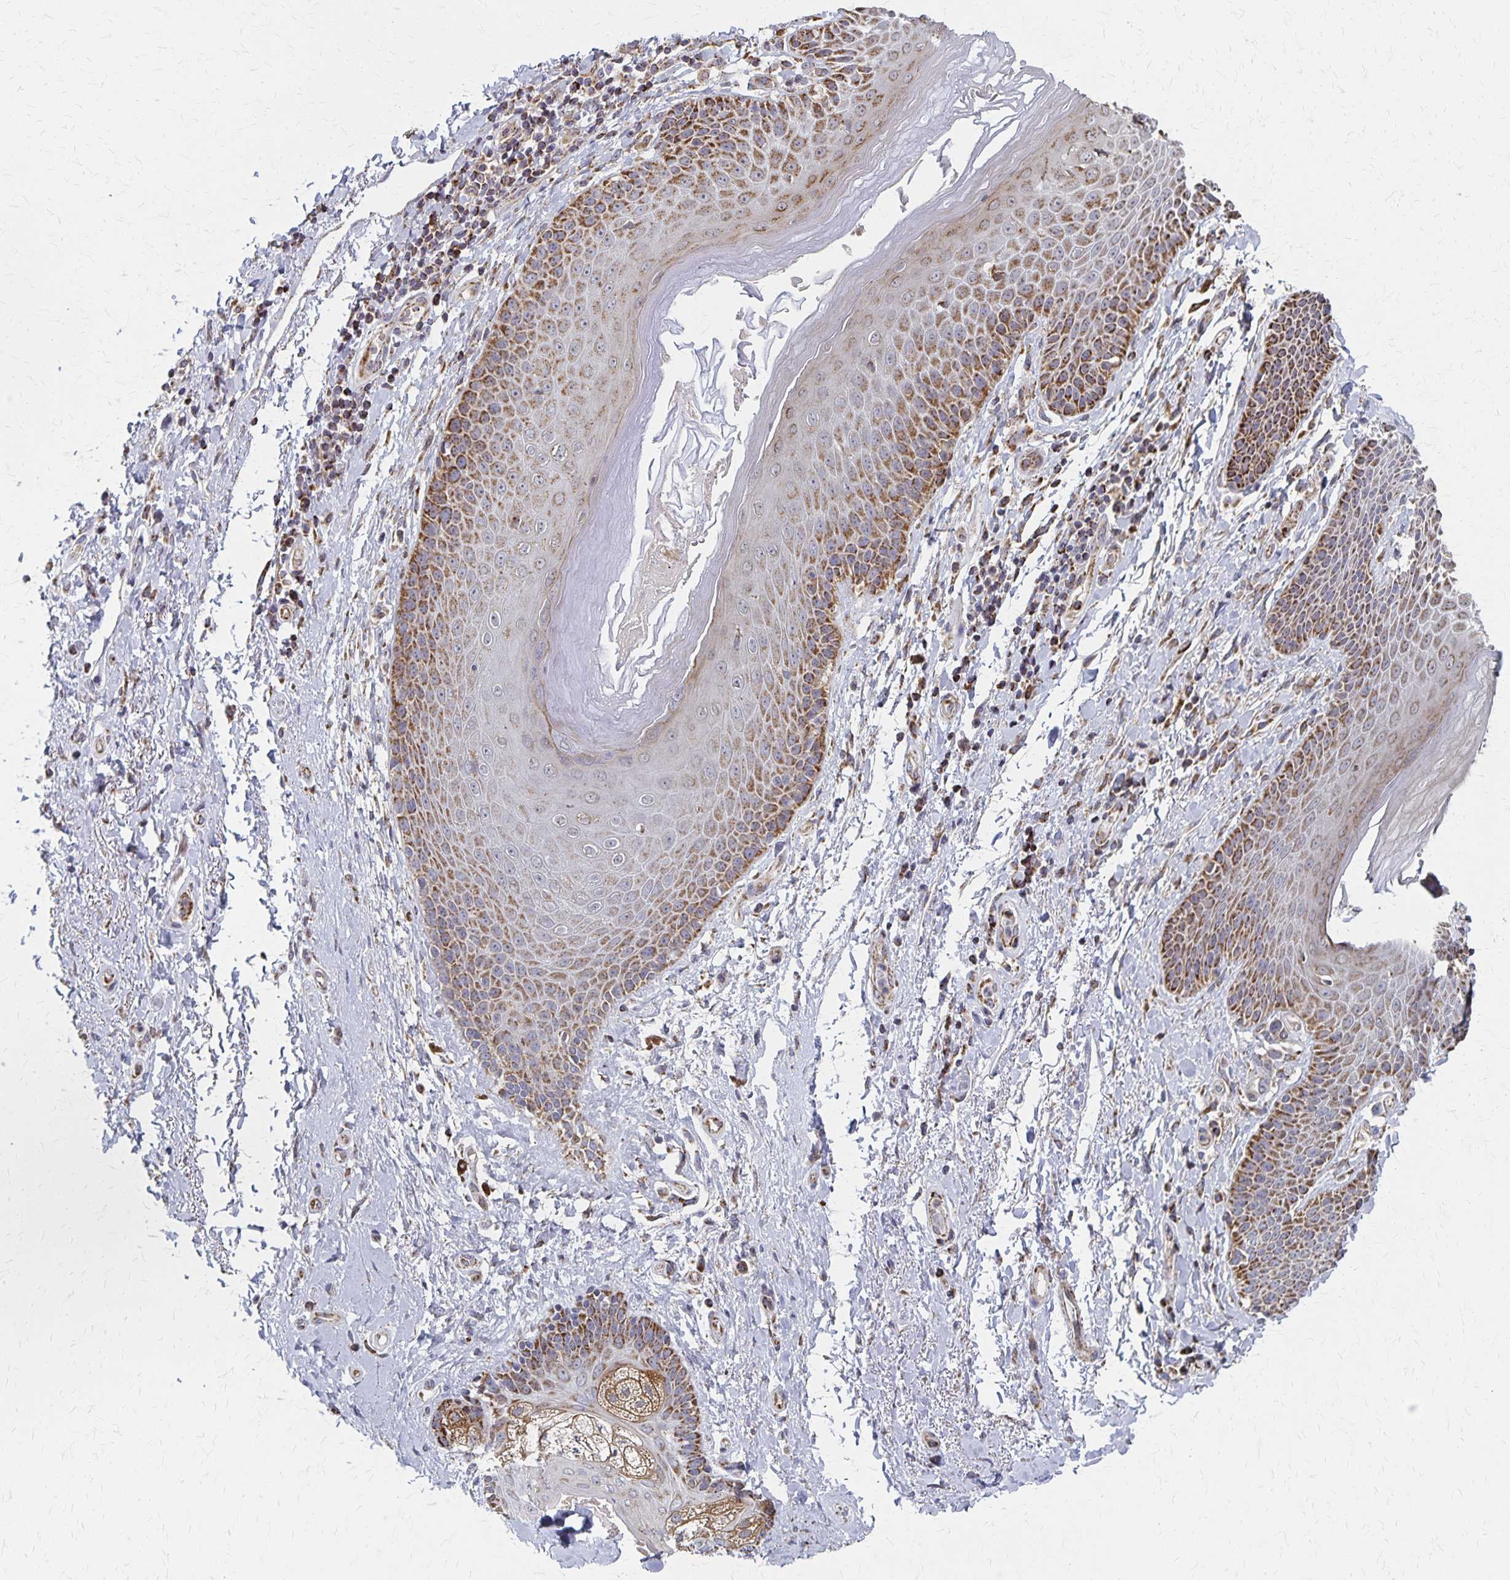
{"staining": {"intensity": "negative", "quantity": "none", "location": "none"}, "tissue": "adipose tissue", "cell_type": "Adipocytes", "image_type": "normal", "snomed": [{"axis": "morphology", "description": "Normal tissue, NOS"}, {"axis": "topography", "description": "Peripheral nerve tissue"}], "caption": "Adipocytes are negative for protein expression in benign human adipose tissue. (DAB immunohistochemistry (IHC) with hematoxylin counter stain).", "gene": "DYRK4", "patient": {"sex": "male", "age": 51}}